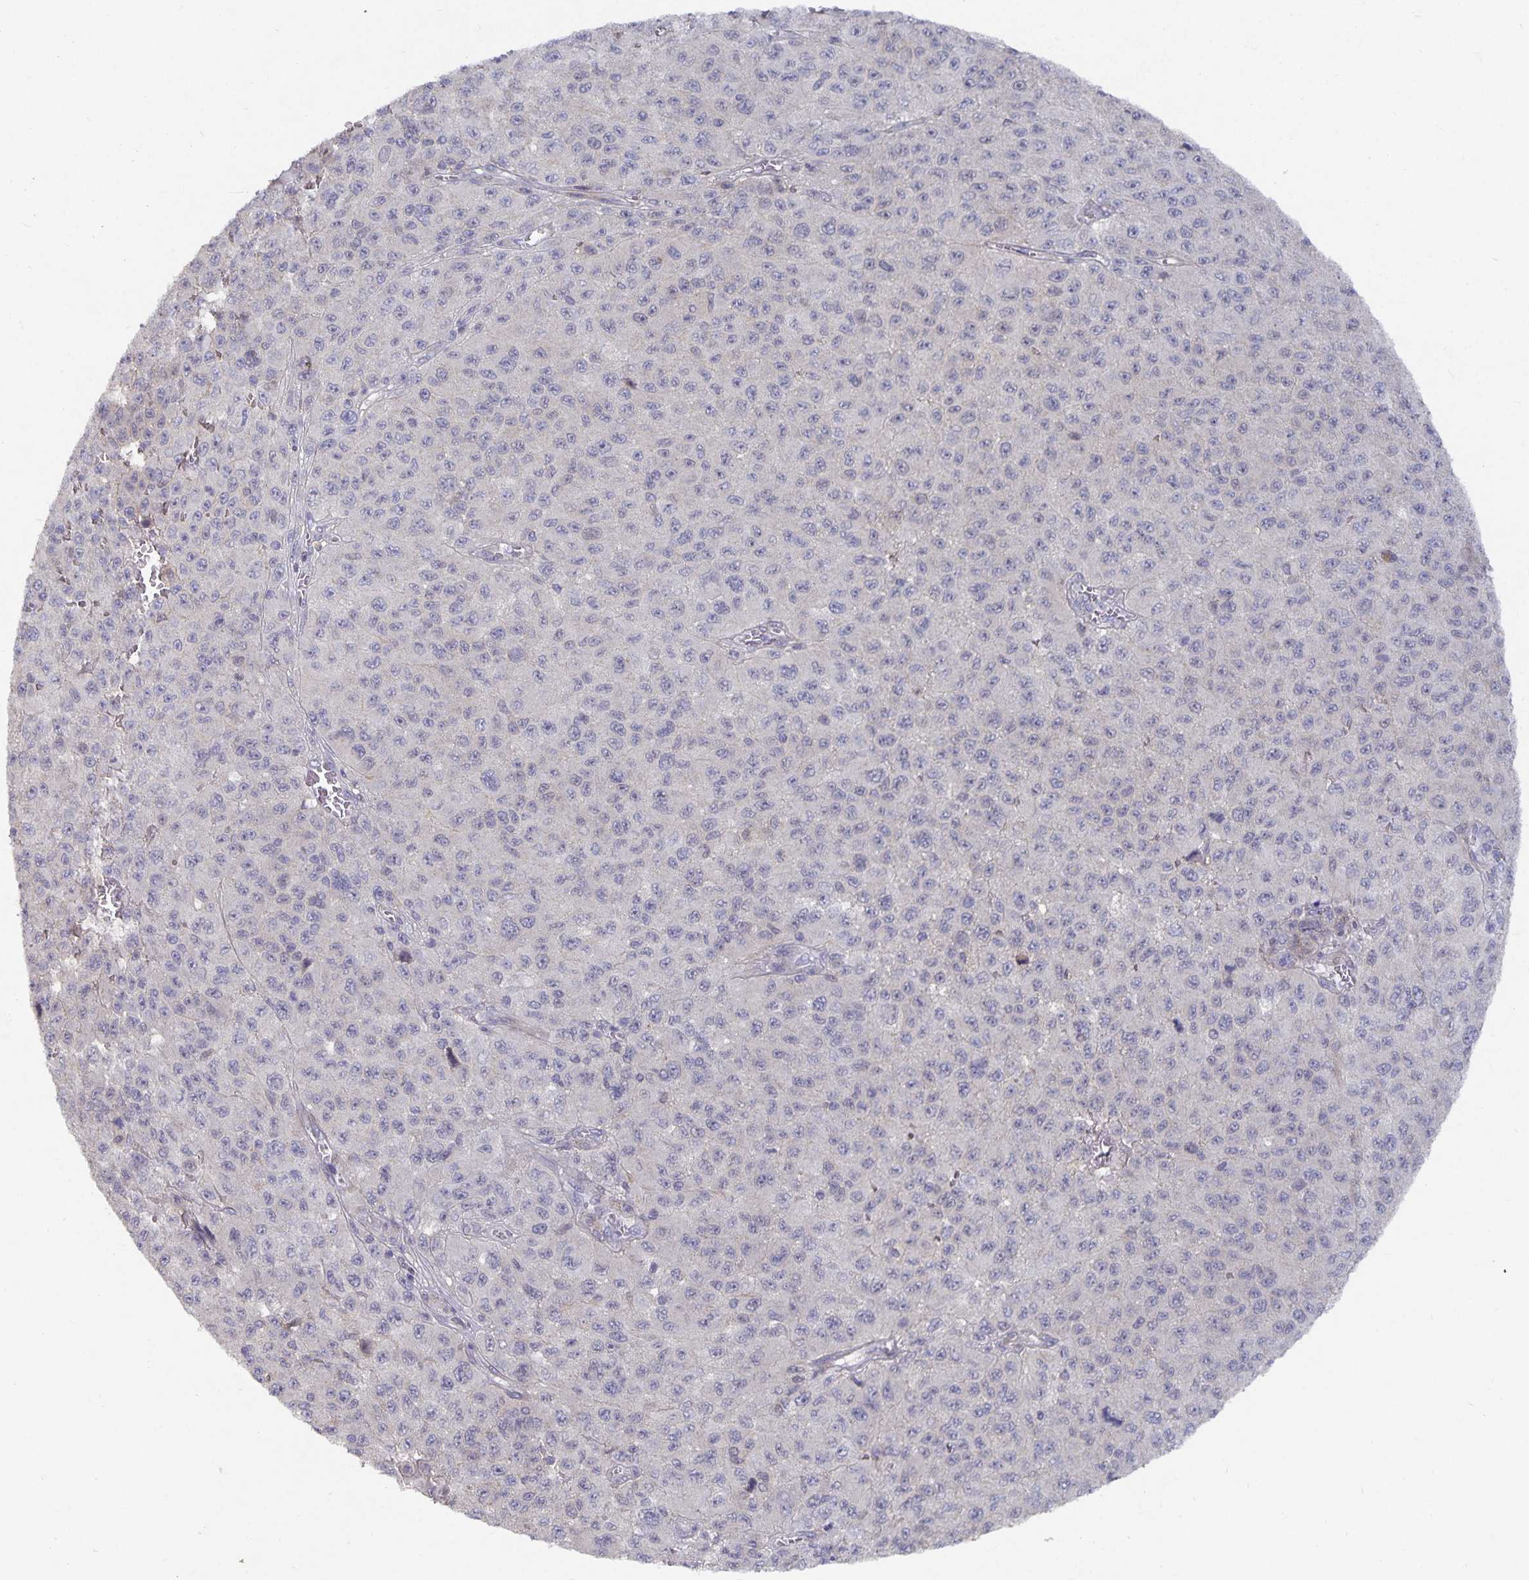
{"staining": {"intensity": "negative", "quantity": "none", "location": "none"}, "tissue": "melanoma", "cell_type": "Tumor cells", "image_type": "cancer", "snomed": [{"axis": "morphology", "description": "Malignant melanoma, NOS"}, {"axis": "topography", "description": "Skin"}], "caption": "This image is of melanoma stained with immunohistochemistry (IHC) to label a protein in brown with the nuclei are counter-stained blue. There is no expression in tumor cells.", "gene": "HEPN1", "patient": {"sex": "male", "age": 73}}